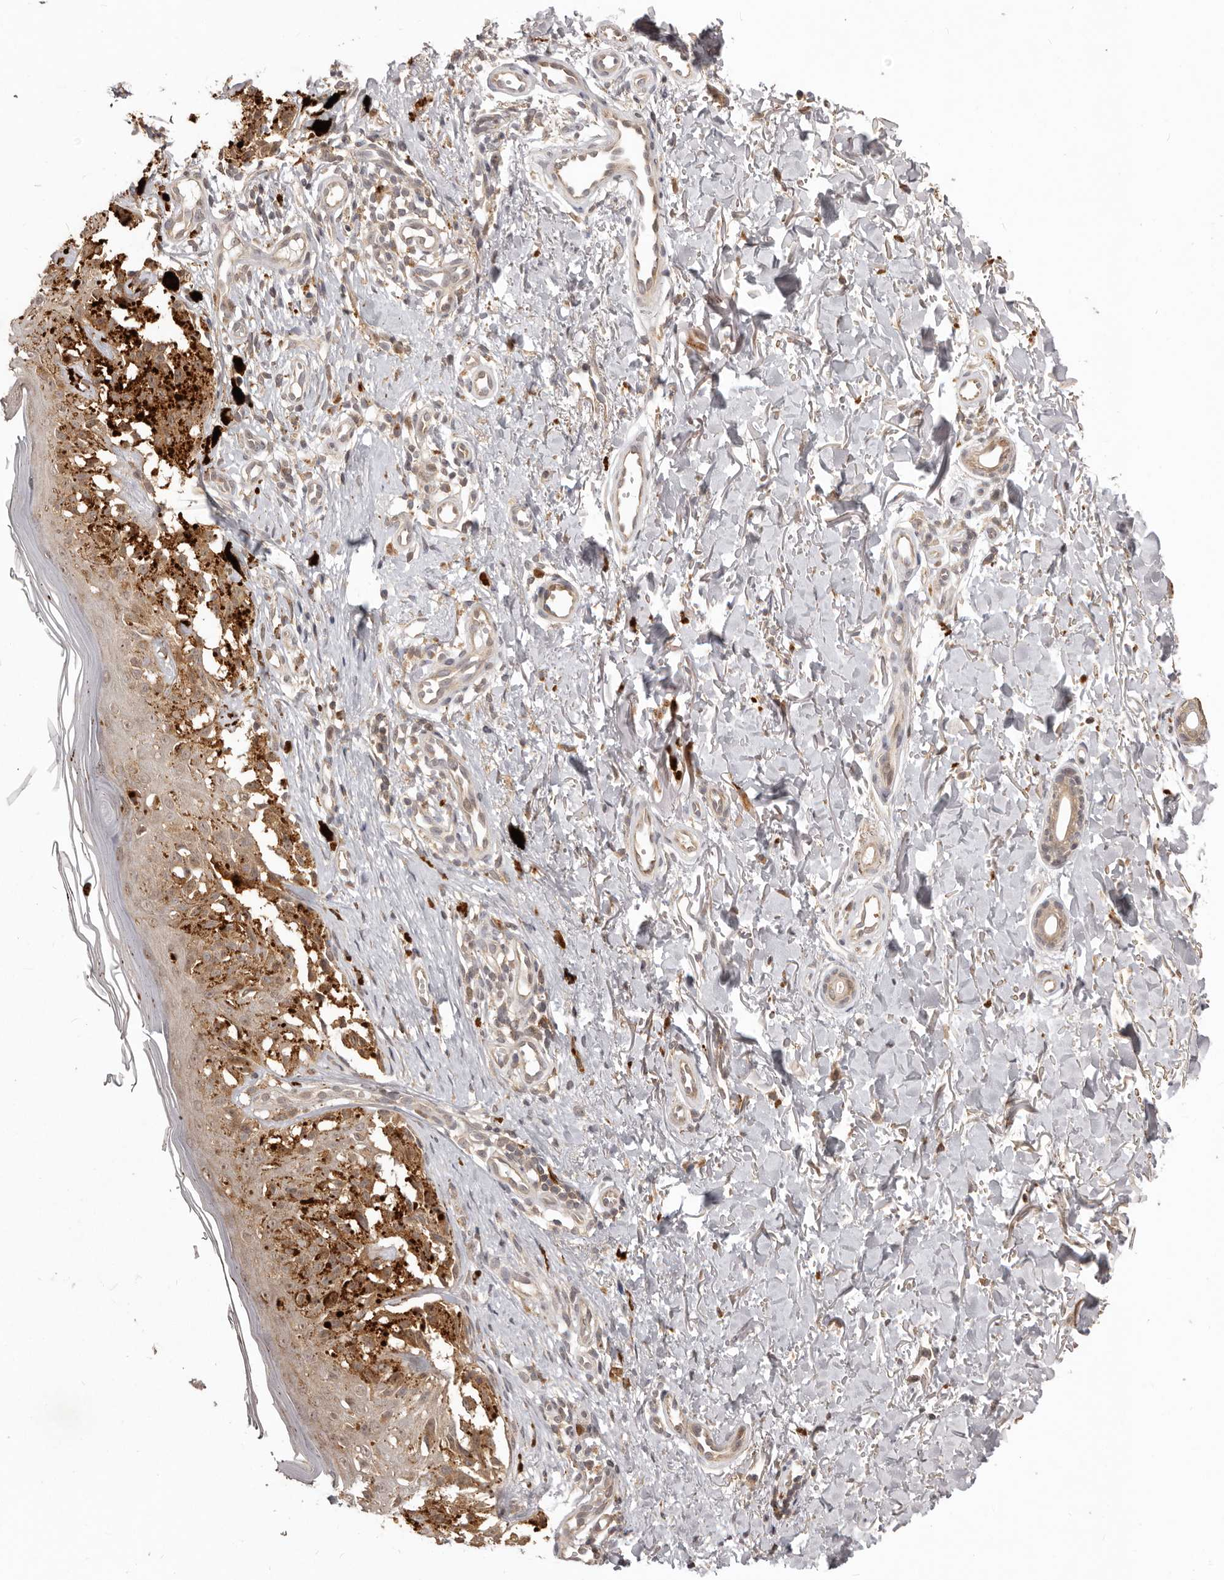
{"staining": {"intensity": "moderate", "quantity": ">75%", "location": "cytoplasmic/membranous"}, "tissue": "melanoma", "cell_type": "Tumor cells", "image_type": "cancer", "snomed": [{"axis": "morphology", "description": "Malignant melanoma, NOS"}, {"axis": "topography", "description": "Skin"}], "caption": "Melanoma stained for a protein (brown) exhibits moderate cytoplasmic/membranous positive expression in about >75% of tumor cells.", "gene": "RNF187", "patient": {"sex": "female", "age": 50}}